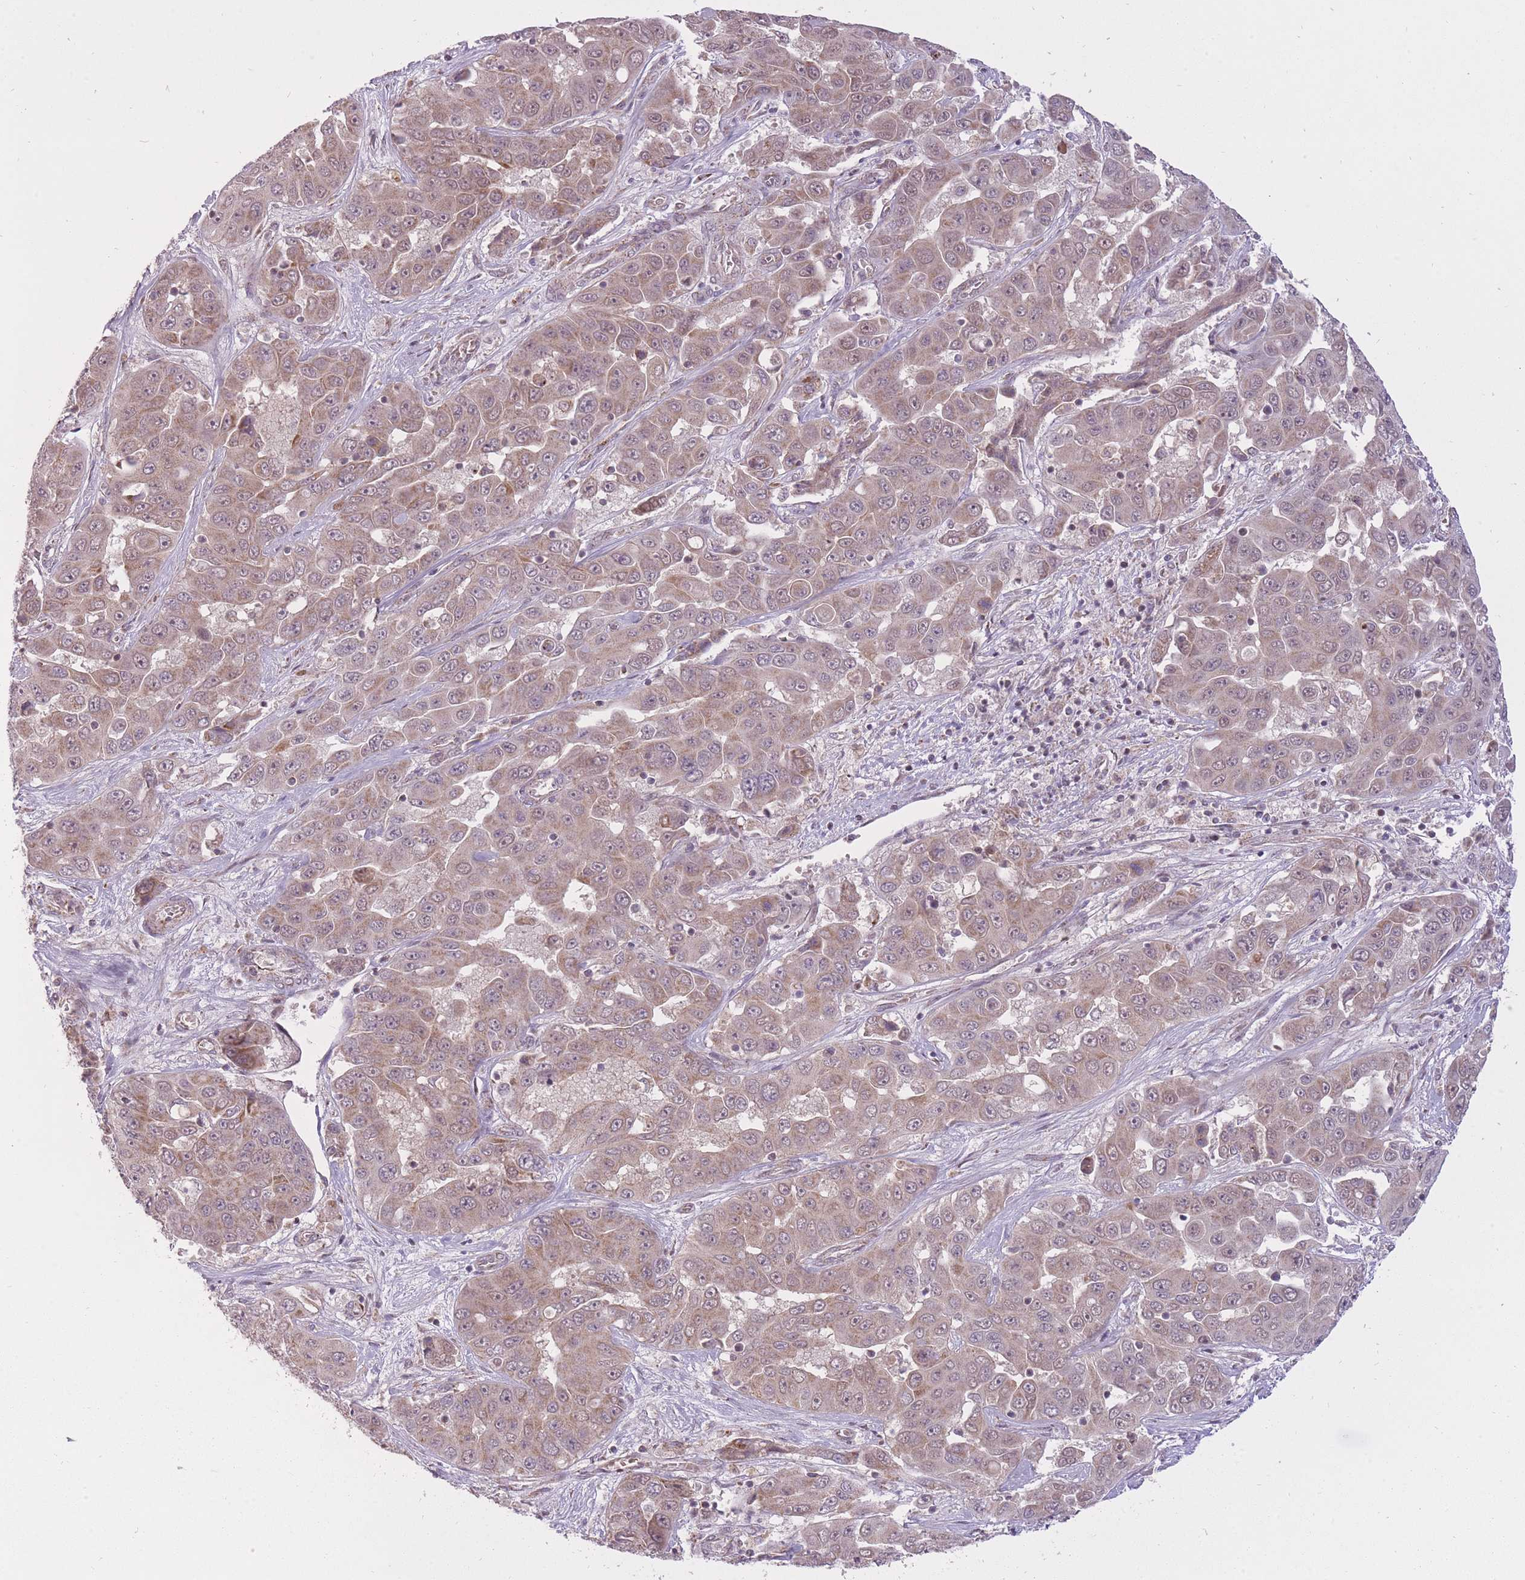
{"staining": {"intensity": "weak", "quantity": ">75%", "location": "cytoplasmic/membranous"}, "tissue": "liver cancer", "cell_type": "Tumor cells", "image_type": "cancer", "snomed": [{"axis": "morphology", "description": "Cholangiocarcinoma"}, {"axis": "topography", "description": "Liver"}], "caption": "Immunohistochemical staining of human liver cancer shows low levels of weak cytoplasmic/membranous protein positivity in about >75% of tumor cells.", "gene": "LIN7C", "patient": {"sex": "female", "age": 52}}